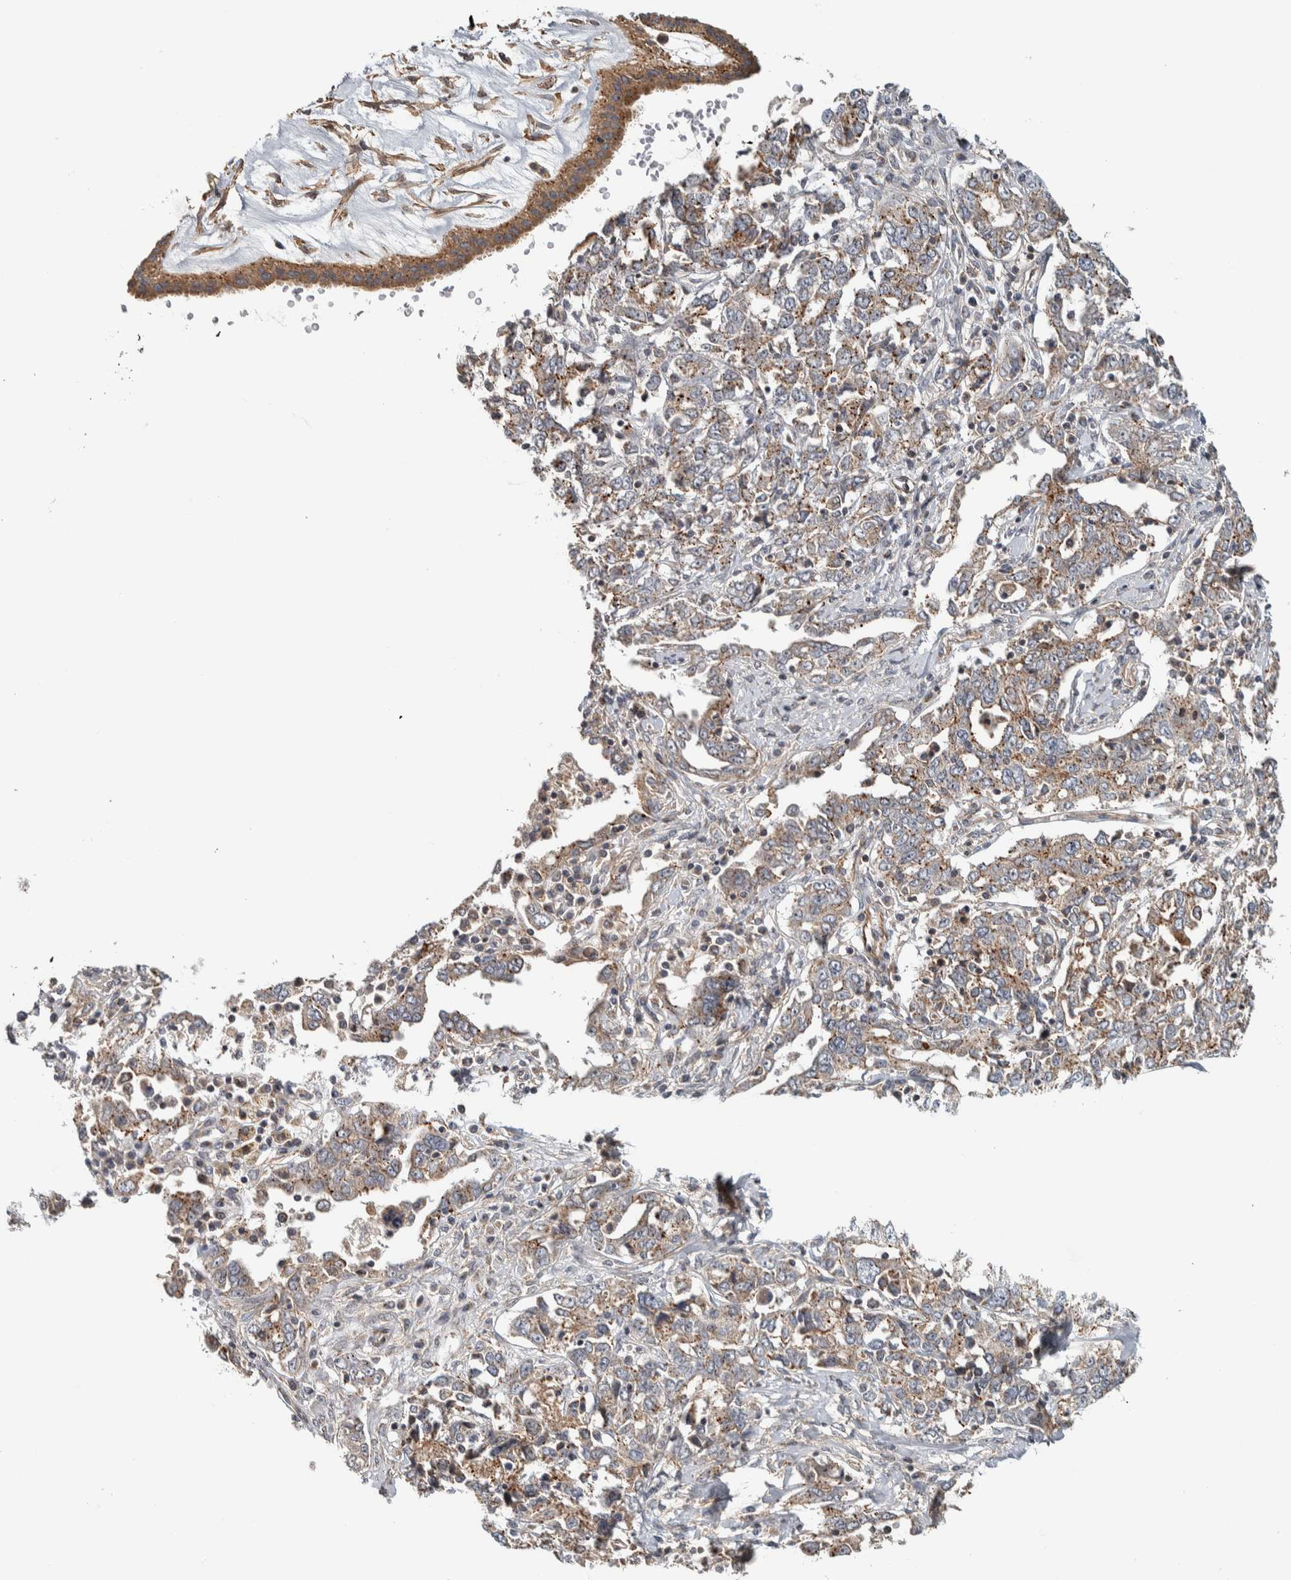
{"staining": {"intensity": "moderate", "quantity": ">75%", "location": "cytoplasmic/membranous"}, "tissue": "ovarian cancer", "cell_type": "Tumor cells", "image_type": "cancer", "snomed": [{"axis": "morphology", "description": "Cystadenocarcinoma, mucinous, NOS"}, {"axis": "topography", "description": "Ovary"}], "caption": "Protein staining by immunohistochemistry (IHC) demonstrates moderate cytoplasmic/membranous positivity in about >75% of tumor cells in mucinous cystadenocarcinoma (ovarian).", "gene": "TBC1D31", "patient": {"sex": "female", "age": 73}}